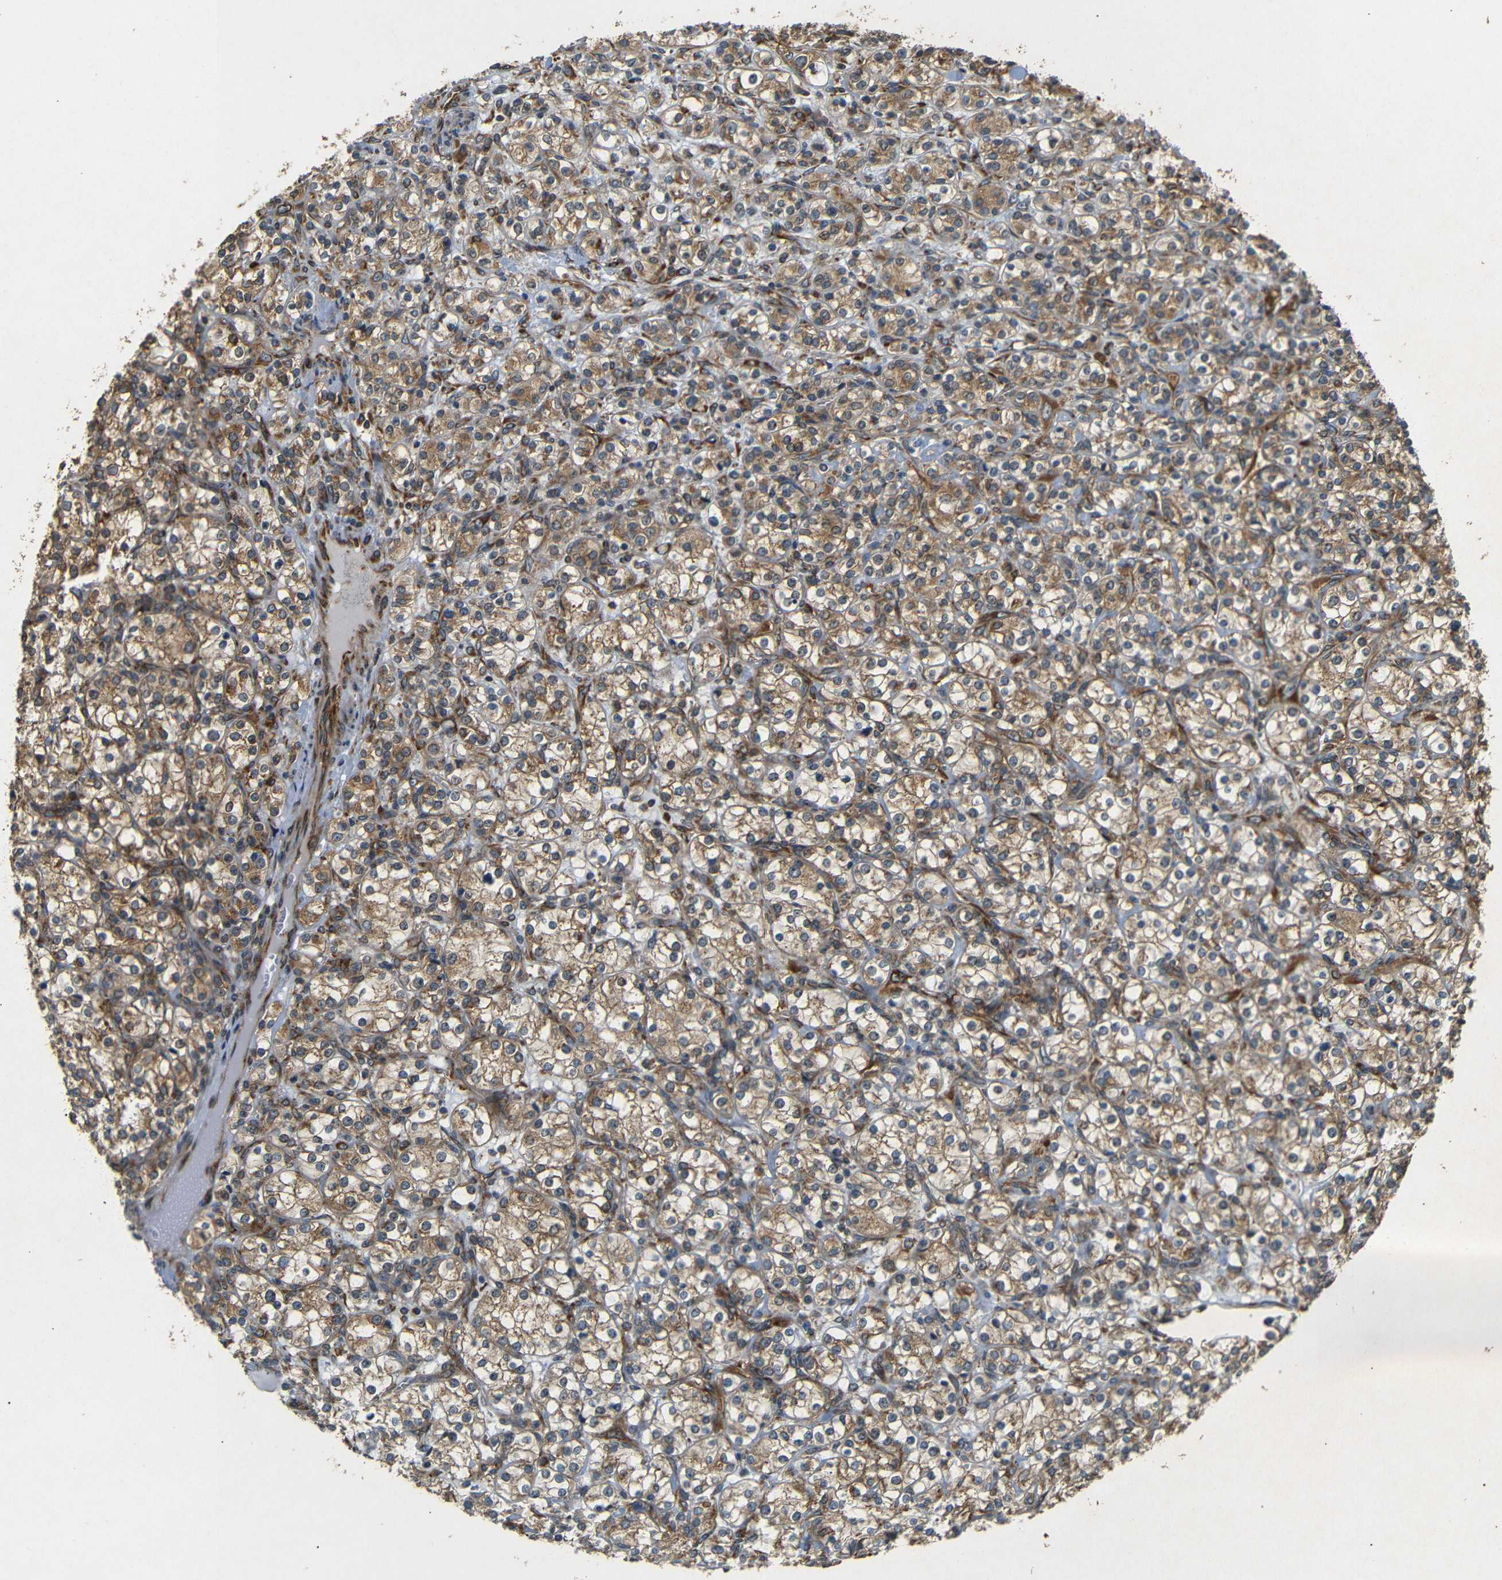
{"staining": {"intensity": "moderate", "quantity": ">75%", "location": "cytoplasmic/membranous"}, "tissue": "renal cancer", "cell_type": "Tumor cells", "image_type": "cancer", "snomed": [{"axis": "morphology", "description": "Adenocarcinoma, NOS"}, {"axis": "topography", "description": "Kidney"}], "caption": "Human renal cancer (adenocarcinoma) stained with a brown dye demonstrates moderate cytoplasmic/membranous positive expression in approximately >75% of tumor cells.", "gene": "BTF3", "patient": {"sex": "male", "age": 77}}